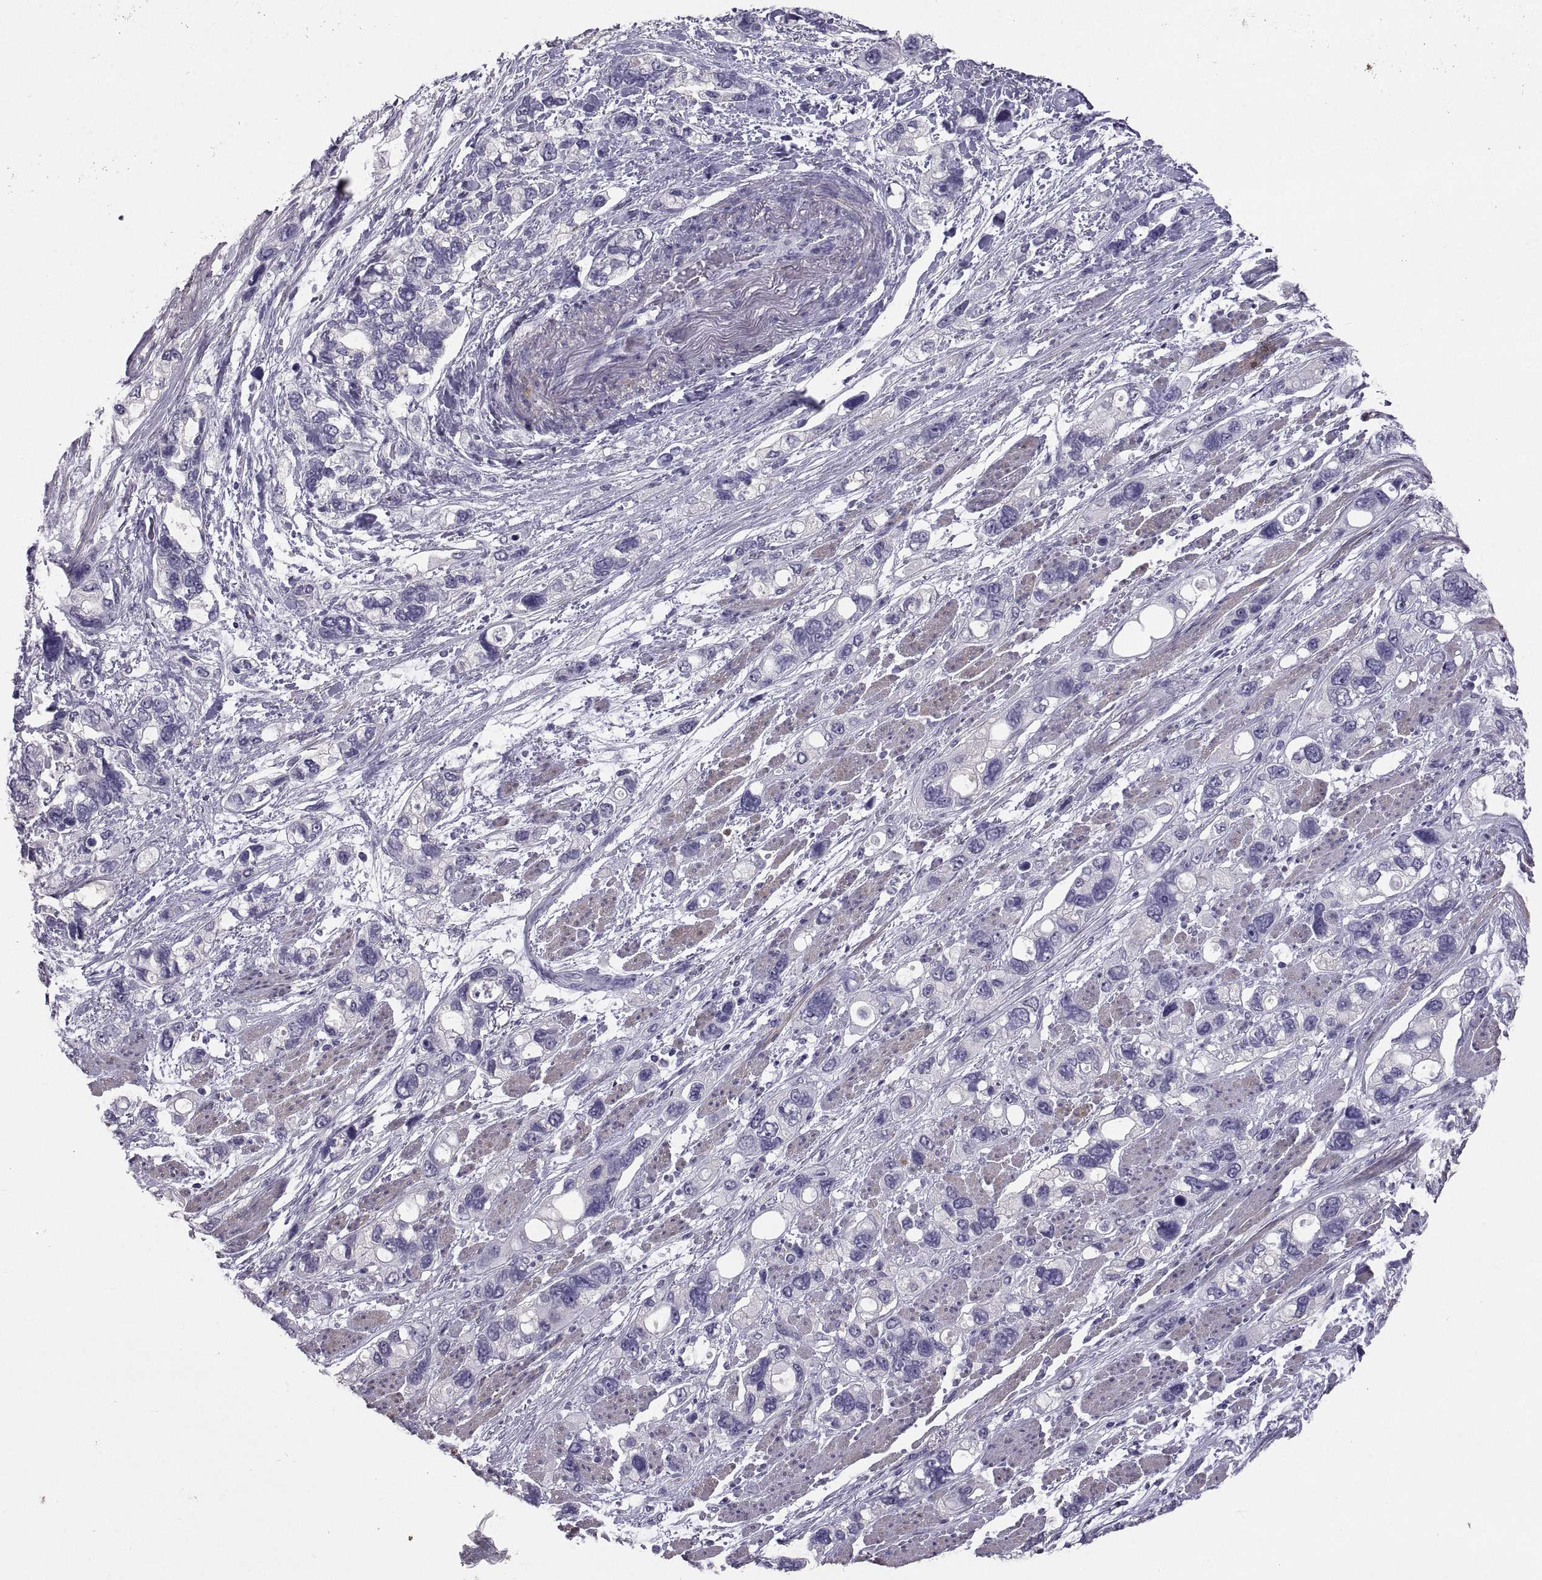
{"staining": {"intensity": "negative", "quantity": "none", "location": "none"}, "tissue": "stomach cancer", "cell_type": "Tumor cells", "image_type": "cancer", "snomed": [{"axis": "morphology", "description": "Adenocarcinoma, NOS"}, {"axis": "topography", "description": "Stomach, upper"}], "caption": "Adenocarcinoma (stomach) was stained to show a protein in brown. There is no significant expression in tumor cells.", "gene": "IGSF1", "patient": {"sex": "female", "age": 81}}